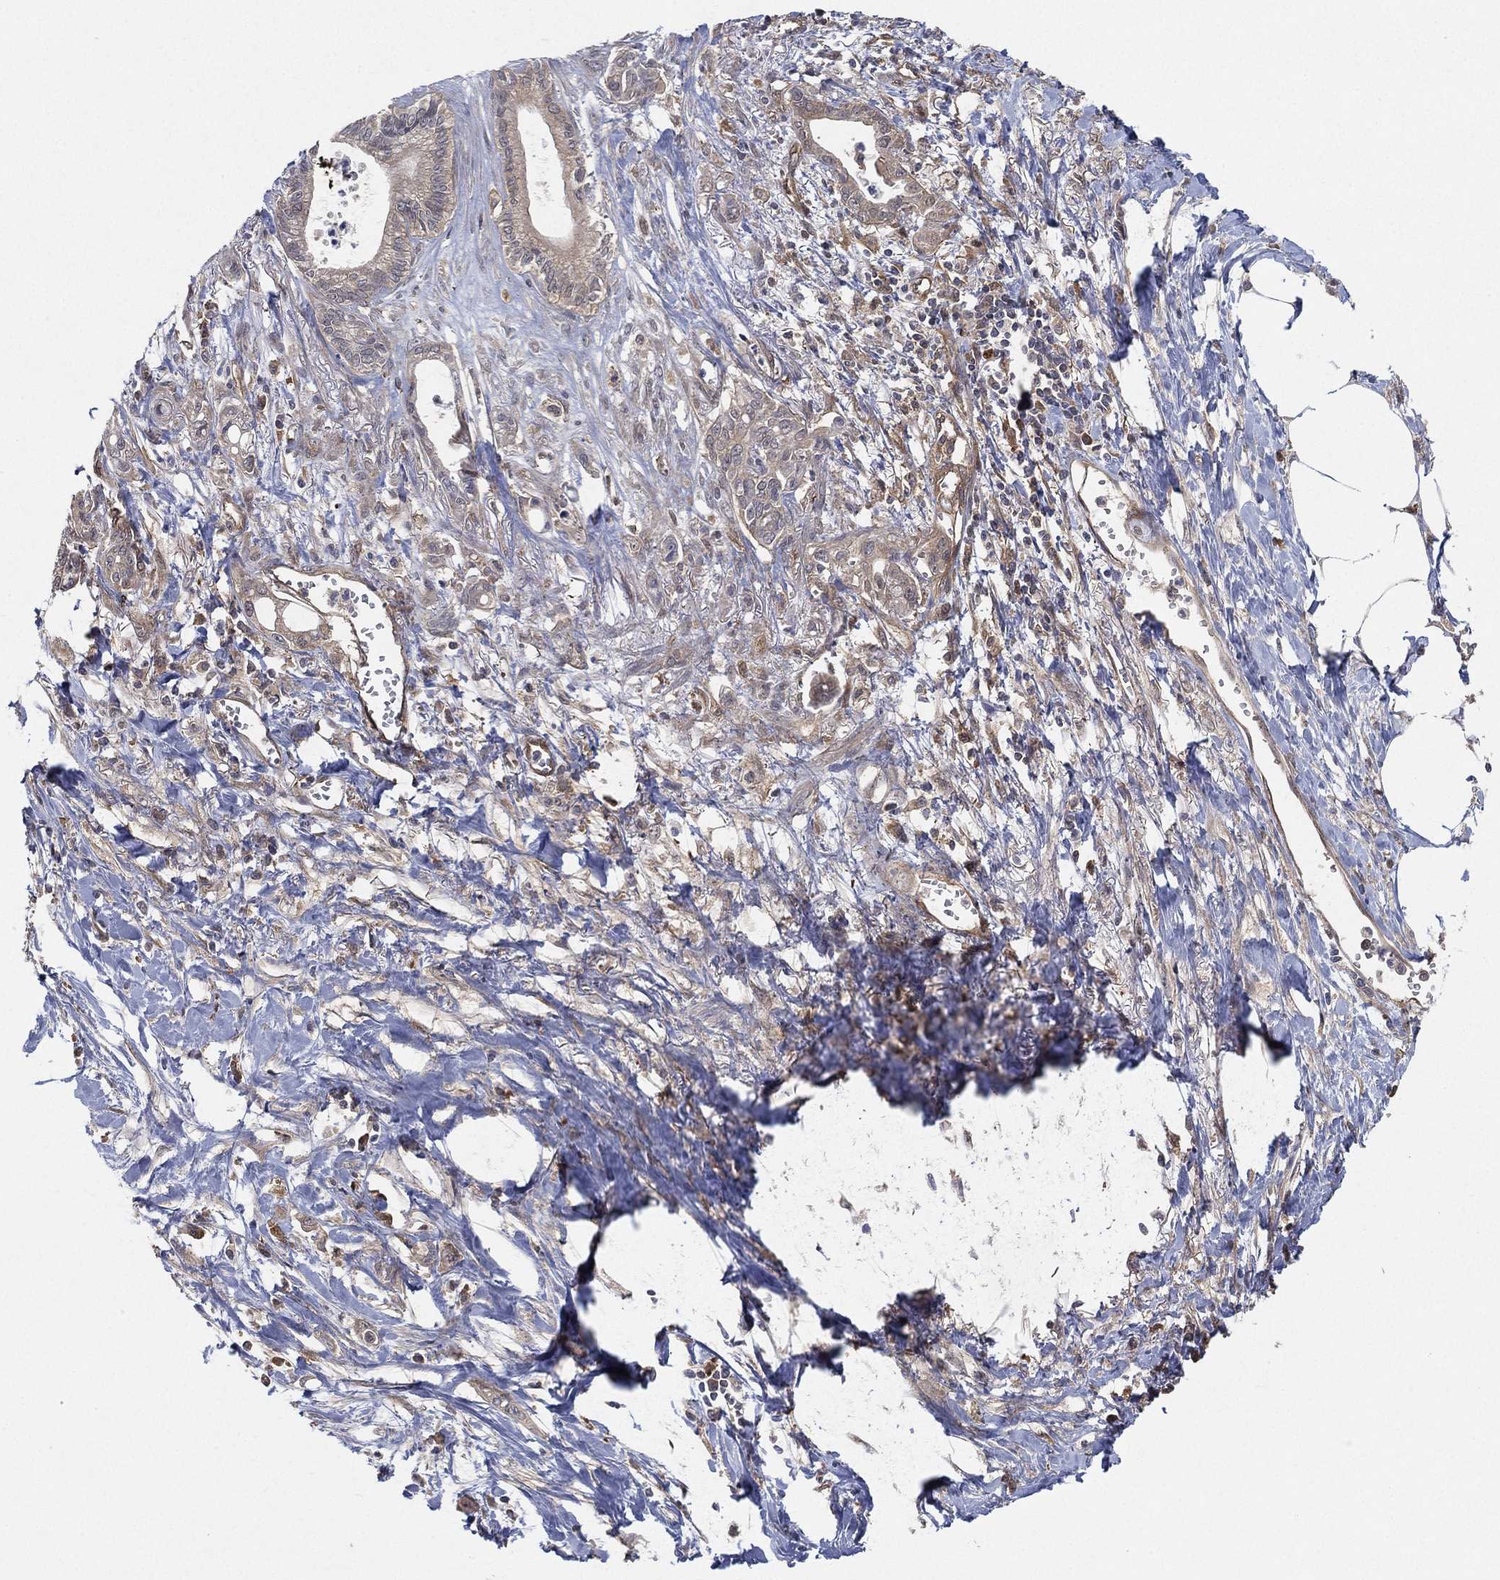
{"staining": {"intensity": "weak", "quantity": "25%-75%", "location": "cytoplasmic/membranous"}, "tissue": "pancreatic cancer", "cell_type": "Tumor cells", "image_type": "cancer", "snomed": [{"axis": "morphology", "description": "Adenocarcinoma, NOS"}, {"axis": "topography", "description": "Pancreas"}], "caption": "Pancreatic adenocarcinoma was stained to show a protein in brown. There is low levels of weak cytoplasmic/membranous positivity in about 25%-75% of tumor cells.", "gene": "PSMG4", "patient": {"sex": "male", "age": 71}}